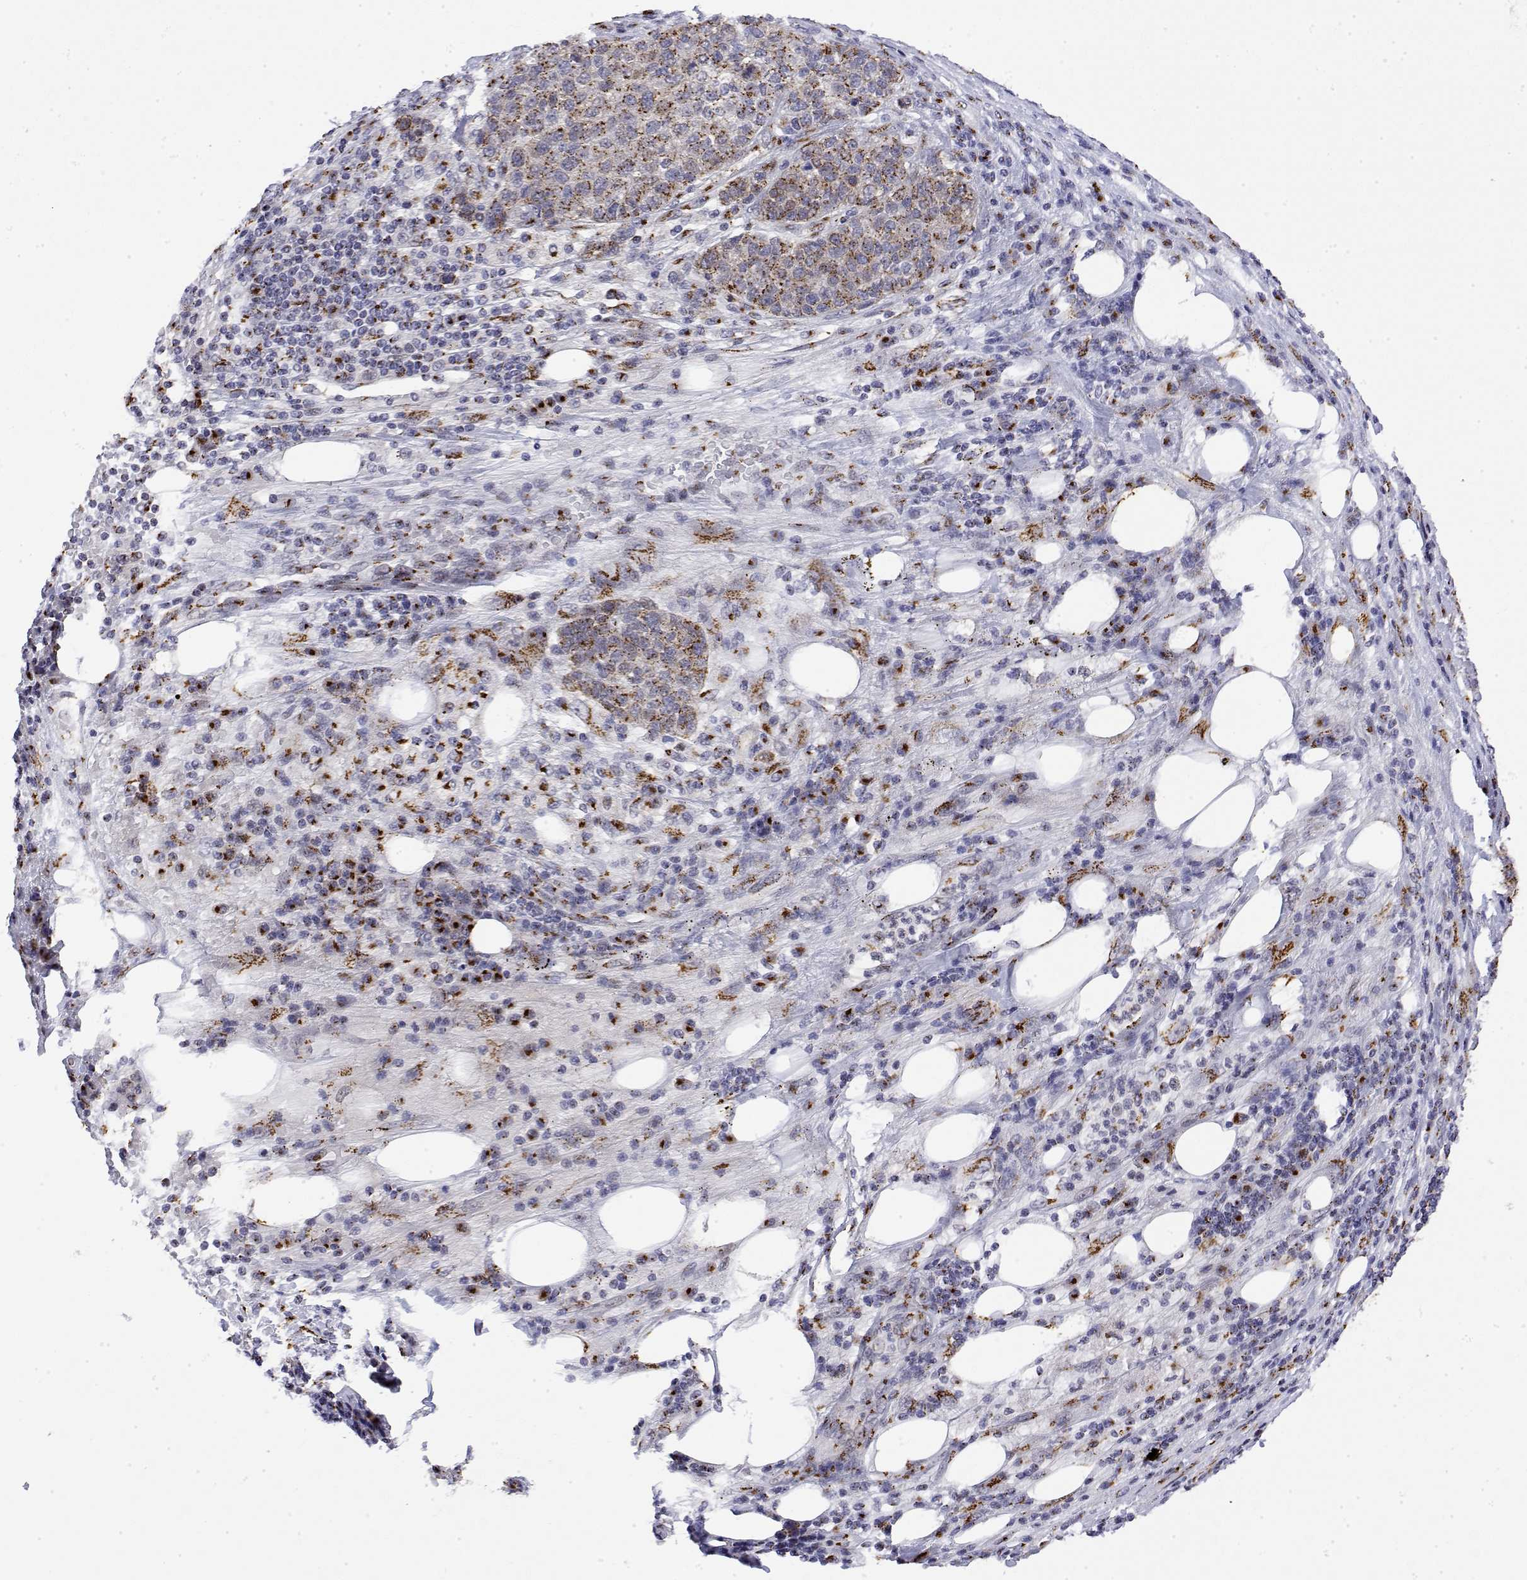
{"staining": {"intensity": "strong", "quantity": ">75%", "location": "cytoplasmic/membranous"}, "tissue": "pancreatic cancer", "cell_type": "Tumor cells", "image_type": "cancer", "snomed": [{"axis": "morphology", "description": "Adenocarcinoma, NOS"}, {"axis": "topography", "description": "Pancreas"}], "caption": "Immunohistochemical staining of human pancreatic cancer reveals high levels of strong cytoplasmic/membranous expression in approximately >75% of tumor cells.", "gene": "YIPF3", "patient": {"sex": "female", "age": 61}}